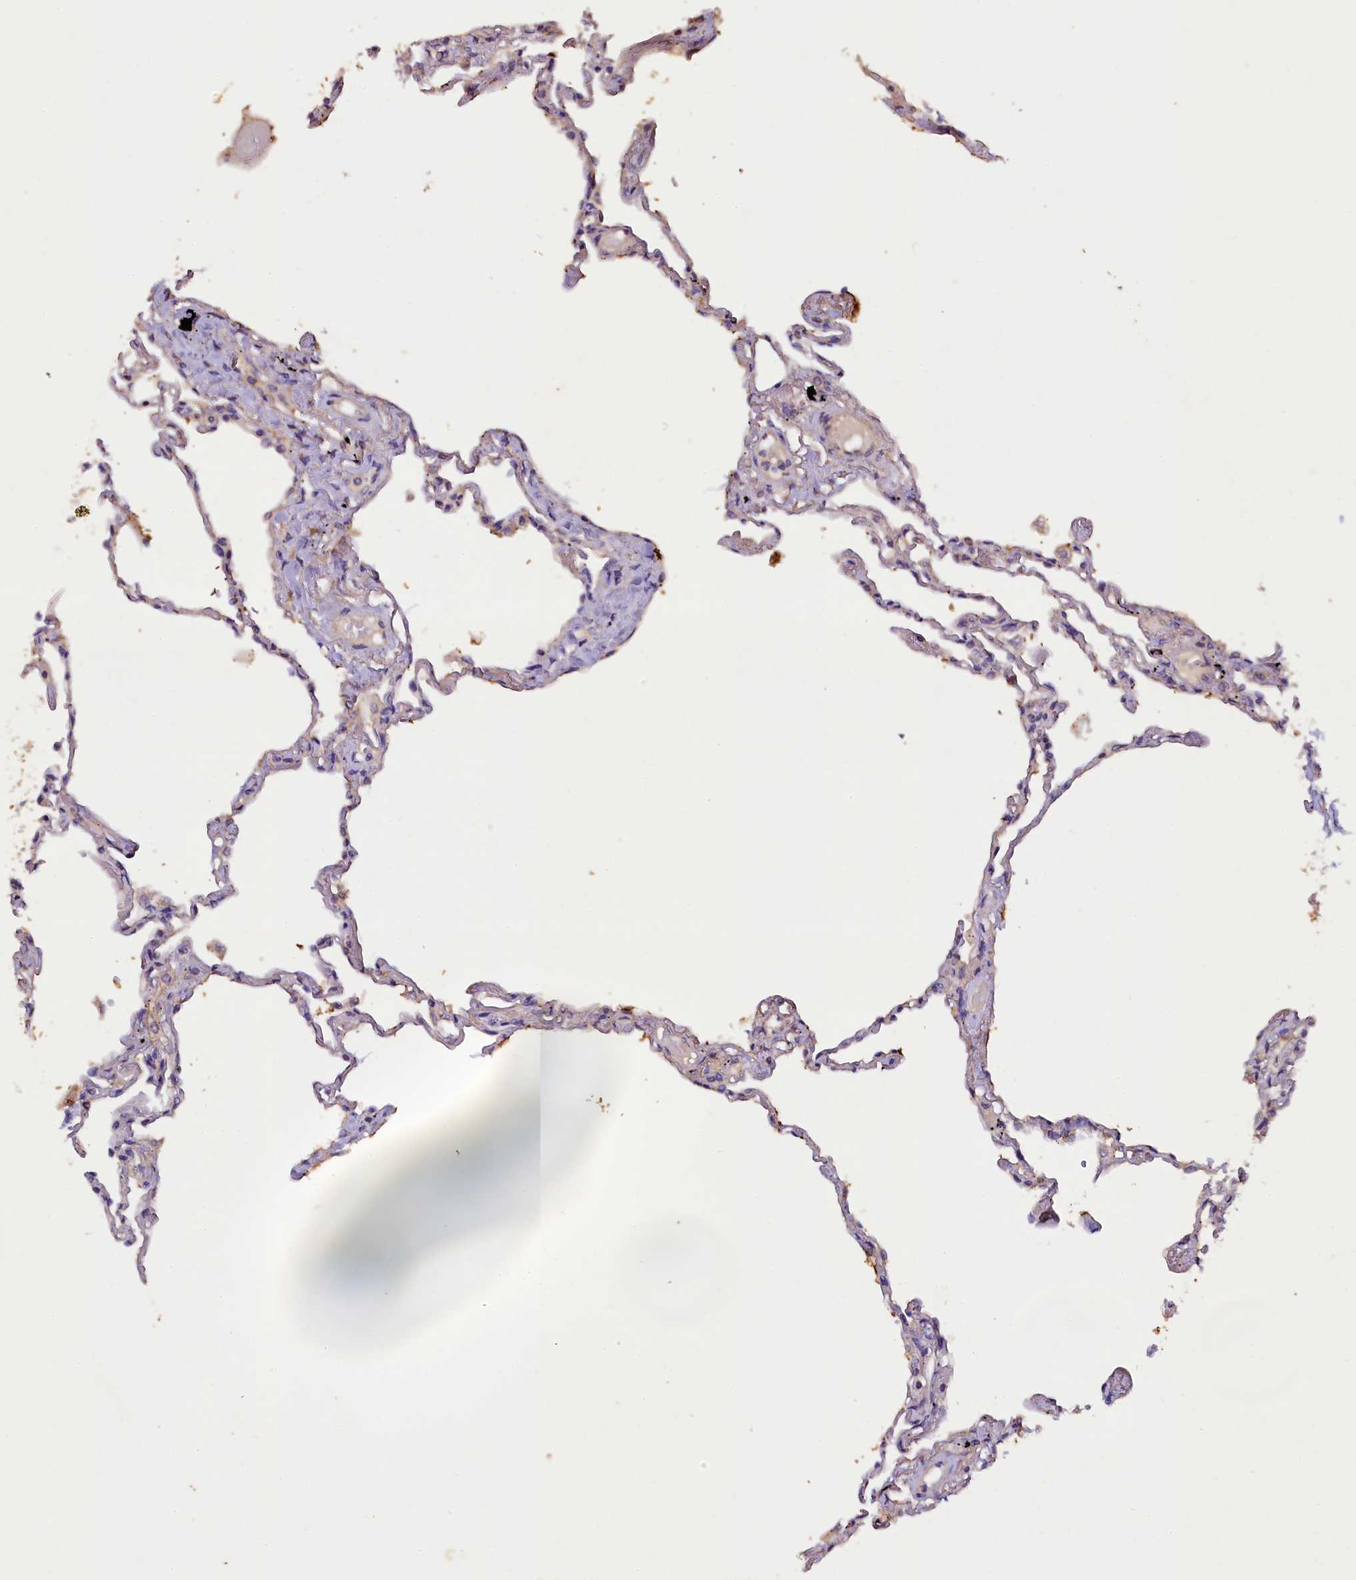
{"staining": {"intensity": "negative", "quantity": "none", "location": "none"}, "tissue": "lung", "cell_type": "Alveolar cells", "image_type": "normal", "snomed": [{"axis": "morphology", "description": "Normal tissue, NOS"}, {"axis": "topography", "description": "Lung"}], "caption": "IHC histopathology image of benign lung stained for a protein (brown), which exhibits no expression in alveolar cells.", "gene": "PLXNB1", "patient": {"sex": "female", "age": 67}}